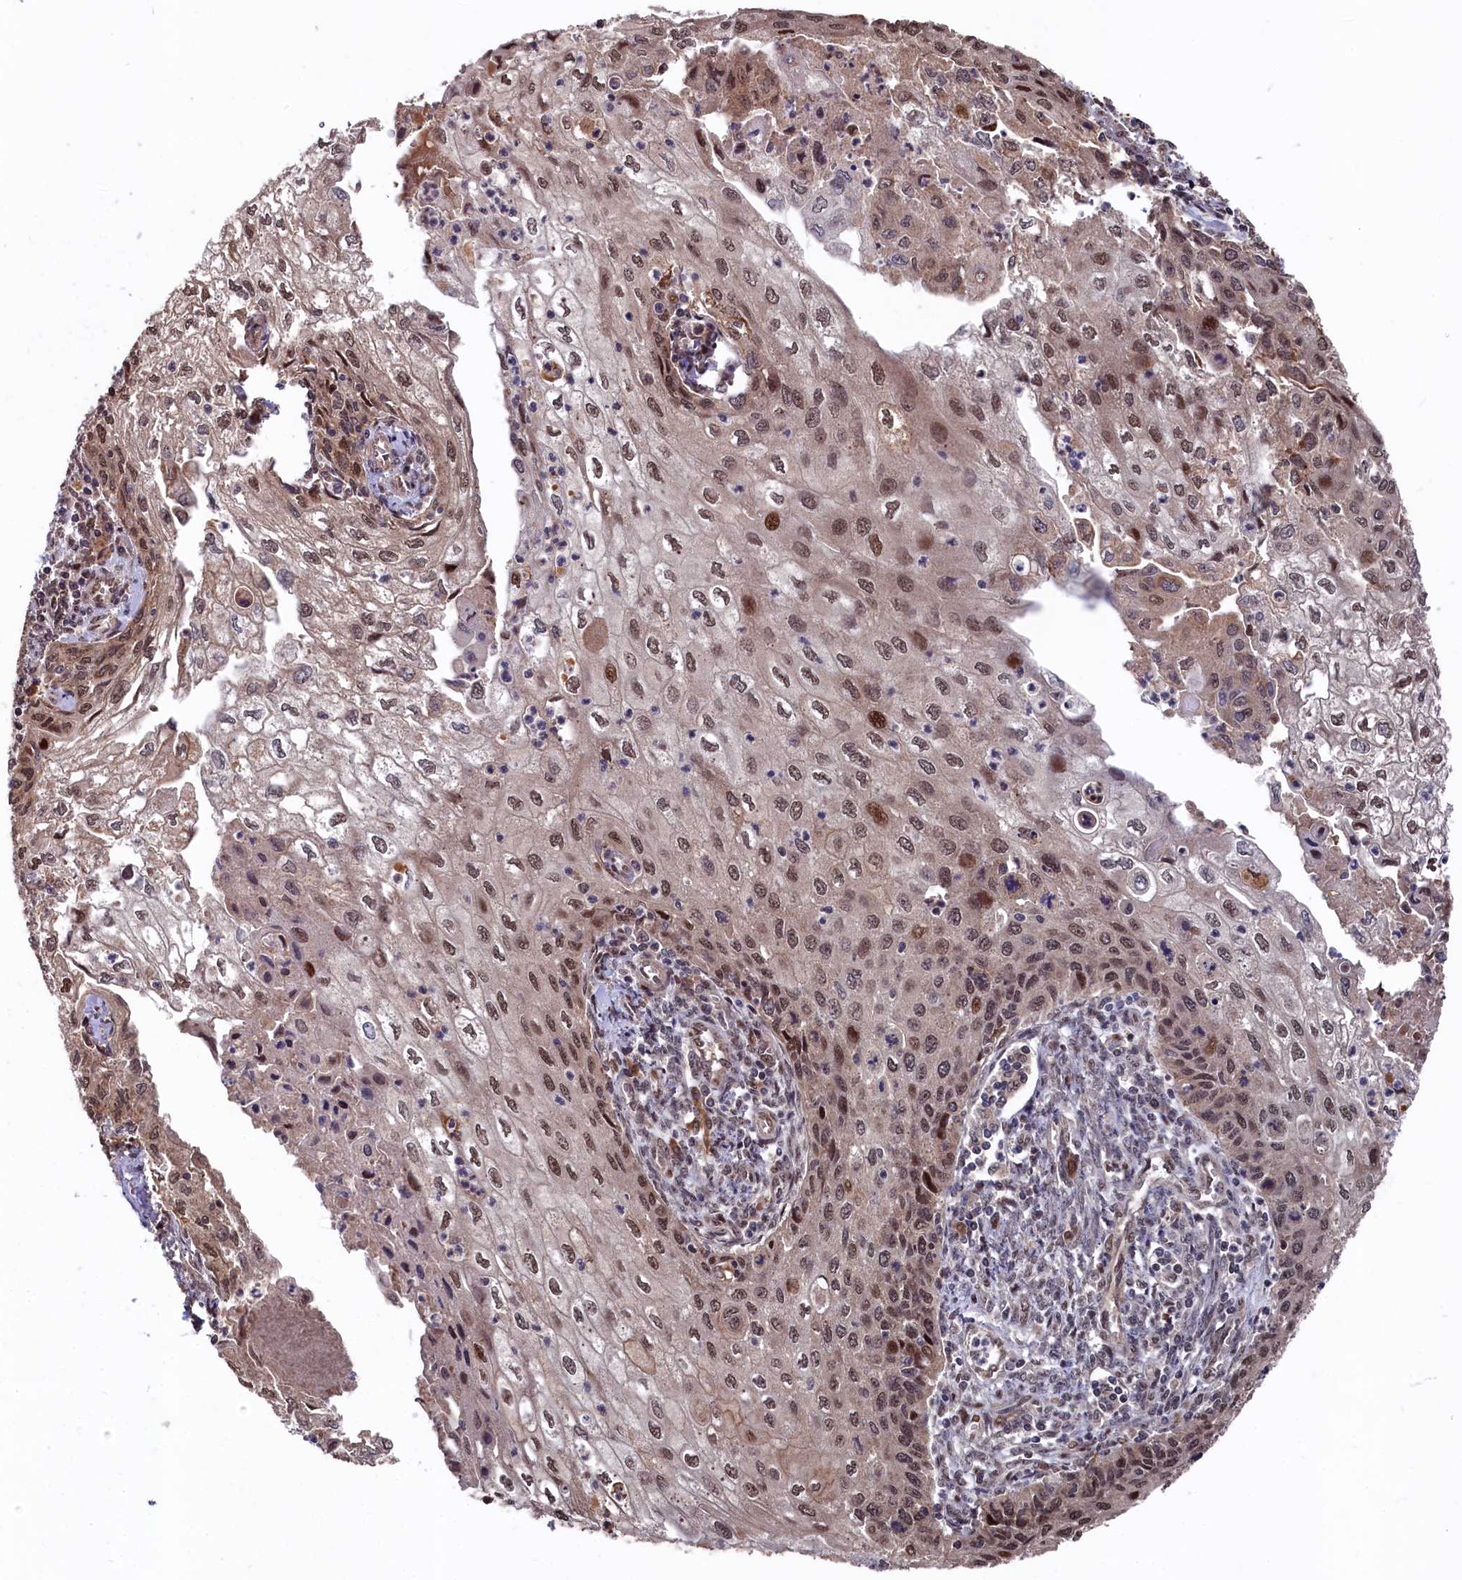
{"staining": {"intensity": "moderate", "quantity": ">75%", "location": "nuclear"}, "tissue": "cervical cancer", "cell_type": "Tumor cells", "image_type": "cancer", "snomed": [{"axis": "morphology", "description": "Squamous cell carcinoma, NOS"}, {"axis": "topography", "description": "Cervix"}], "caption": "The immunohistochemical stain shows moderate nuclear expression in tumor cells of cervical cancer (squamous cell carcinoma) tissue. The protein is shown in brown color, while the nuclei are stained blue.", "gene": "CLPX", "patient": {"sex": "female", "age": 67}}